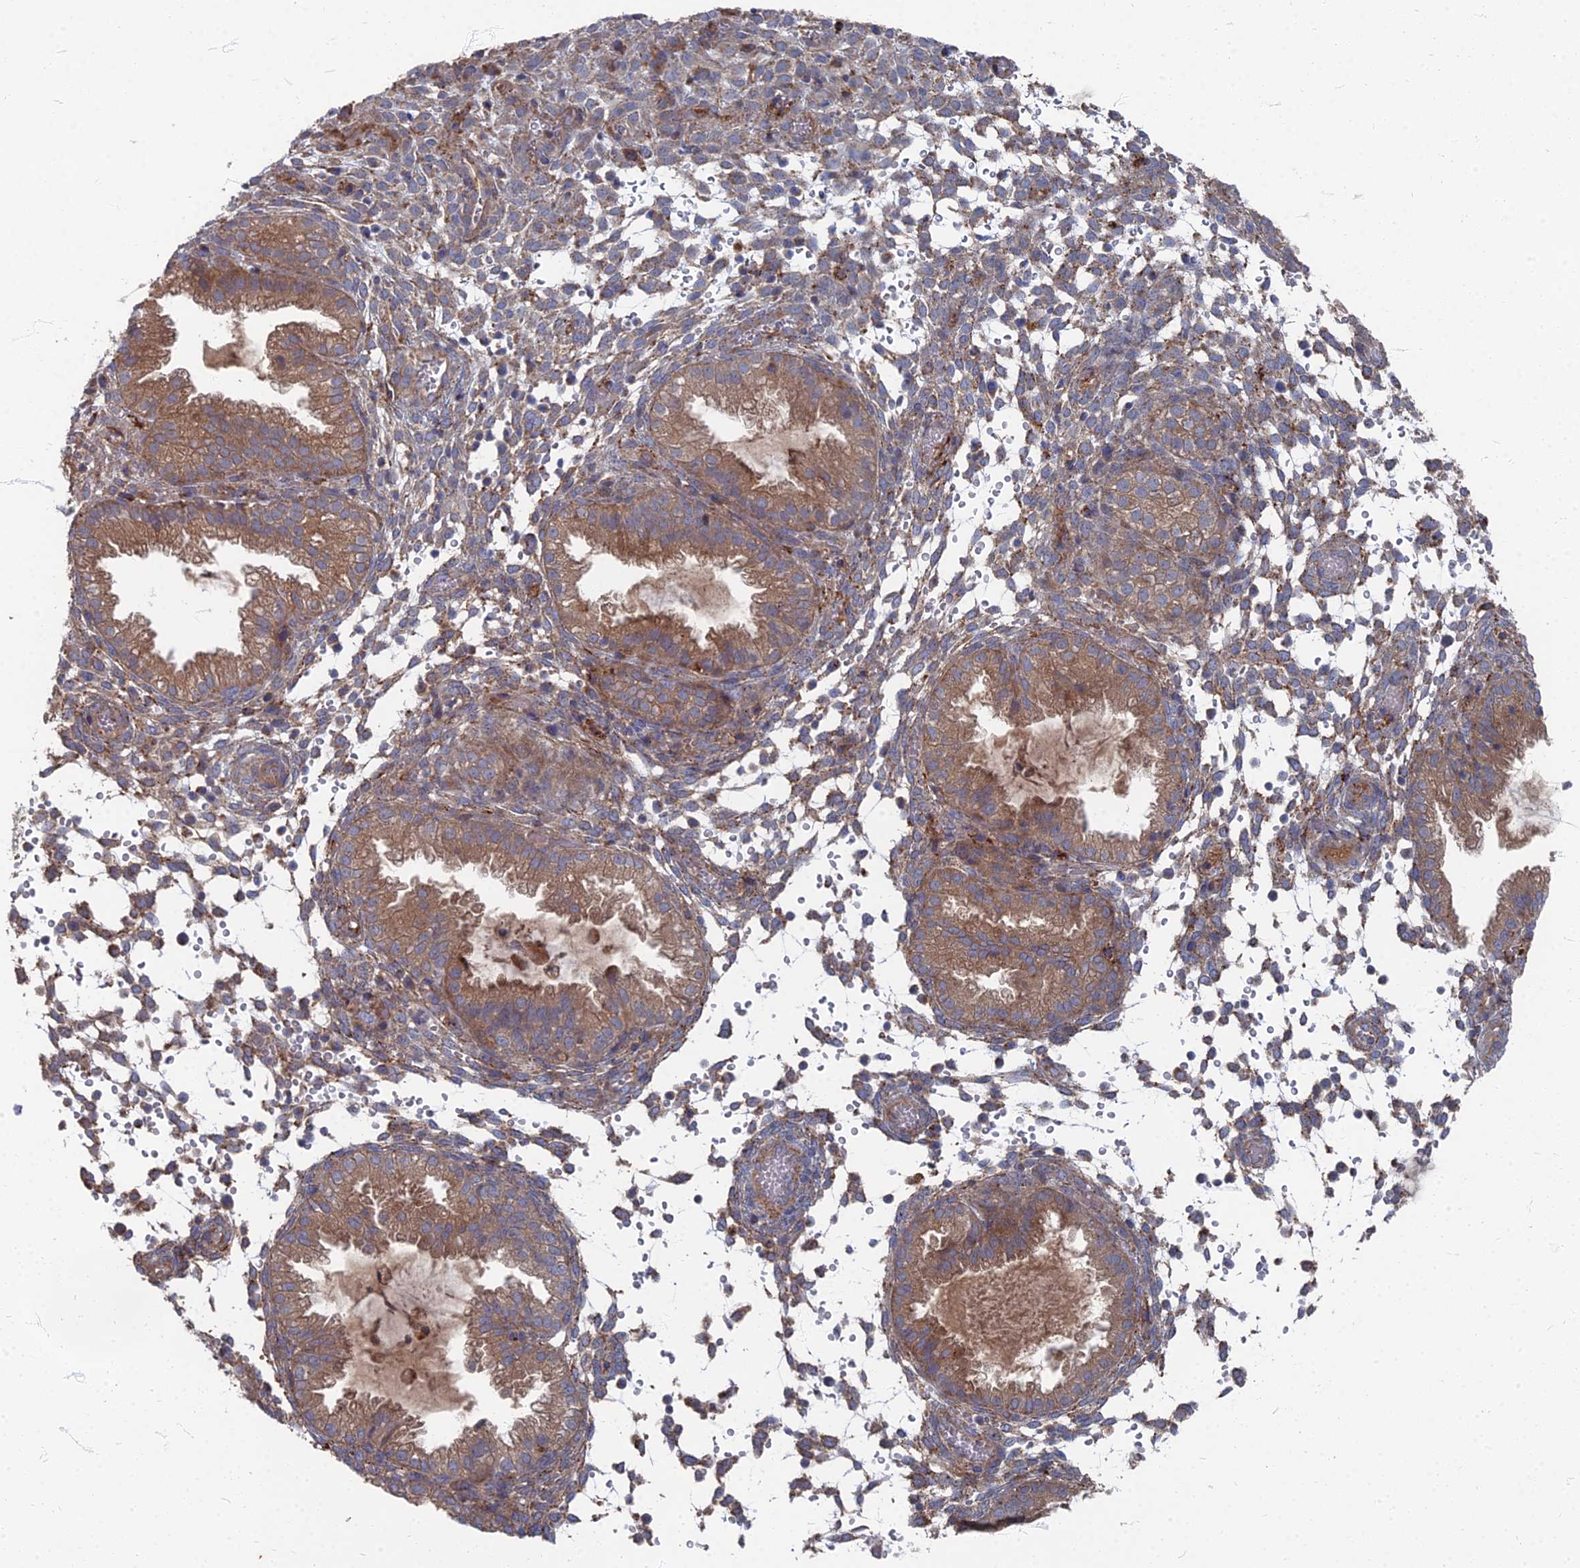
{"staining": {"intensity": "moderate", "quantity": "<25%", "location": "cytoplasmic/membranous"}, "tissue": "endometrium", "cell_type": "Cells in endometrial stroma", "image_type": "normal", "snomed": [{"axis": "morphology", "description": "Normal tissue, NOS"}, {"axis": "topography", "description": "Endometrium"}], "caption": "Cells in endometrial stroma exhibit moderate cytoplasmic/membranous positivity in approximately <25% of cells in unremarkable endometrium. Using DAB (3,3'-diaminobenzidine) (brown) and hematoxylin (blue) stains, captured at high magnification using brightfield microscopy.", "gene": "PPCDC", "patient": {"sex": "female", "age": 33}}